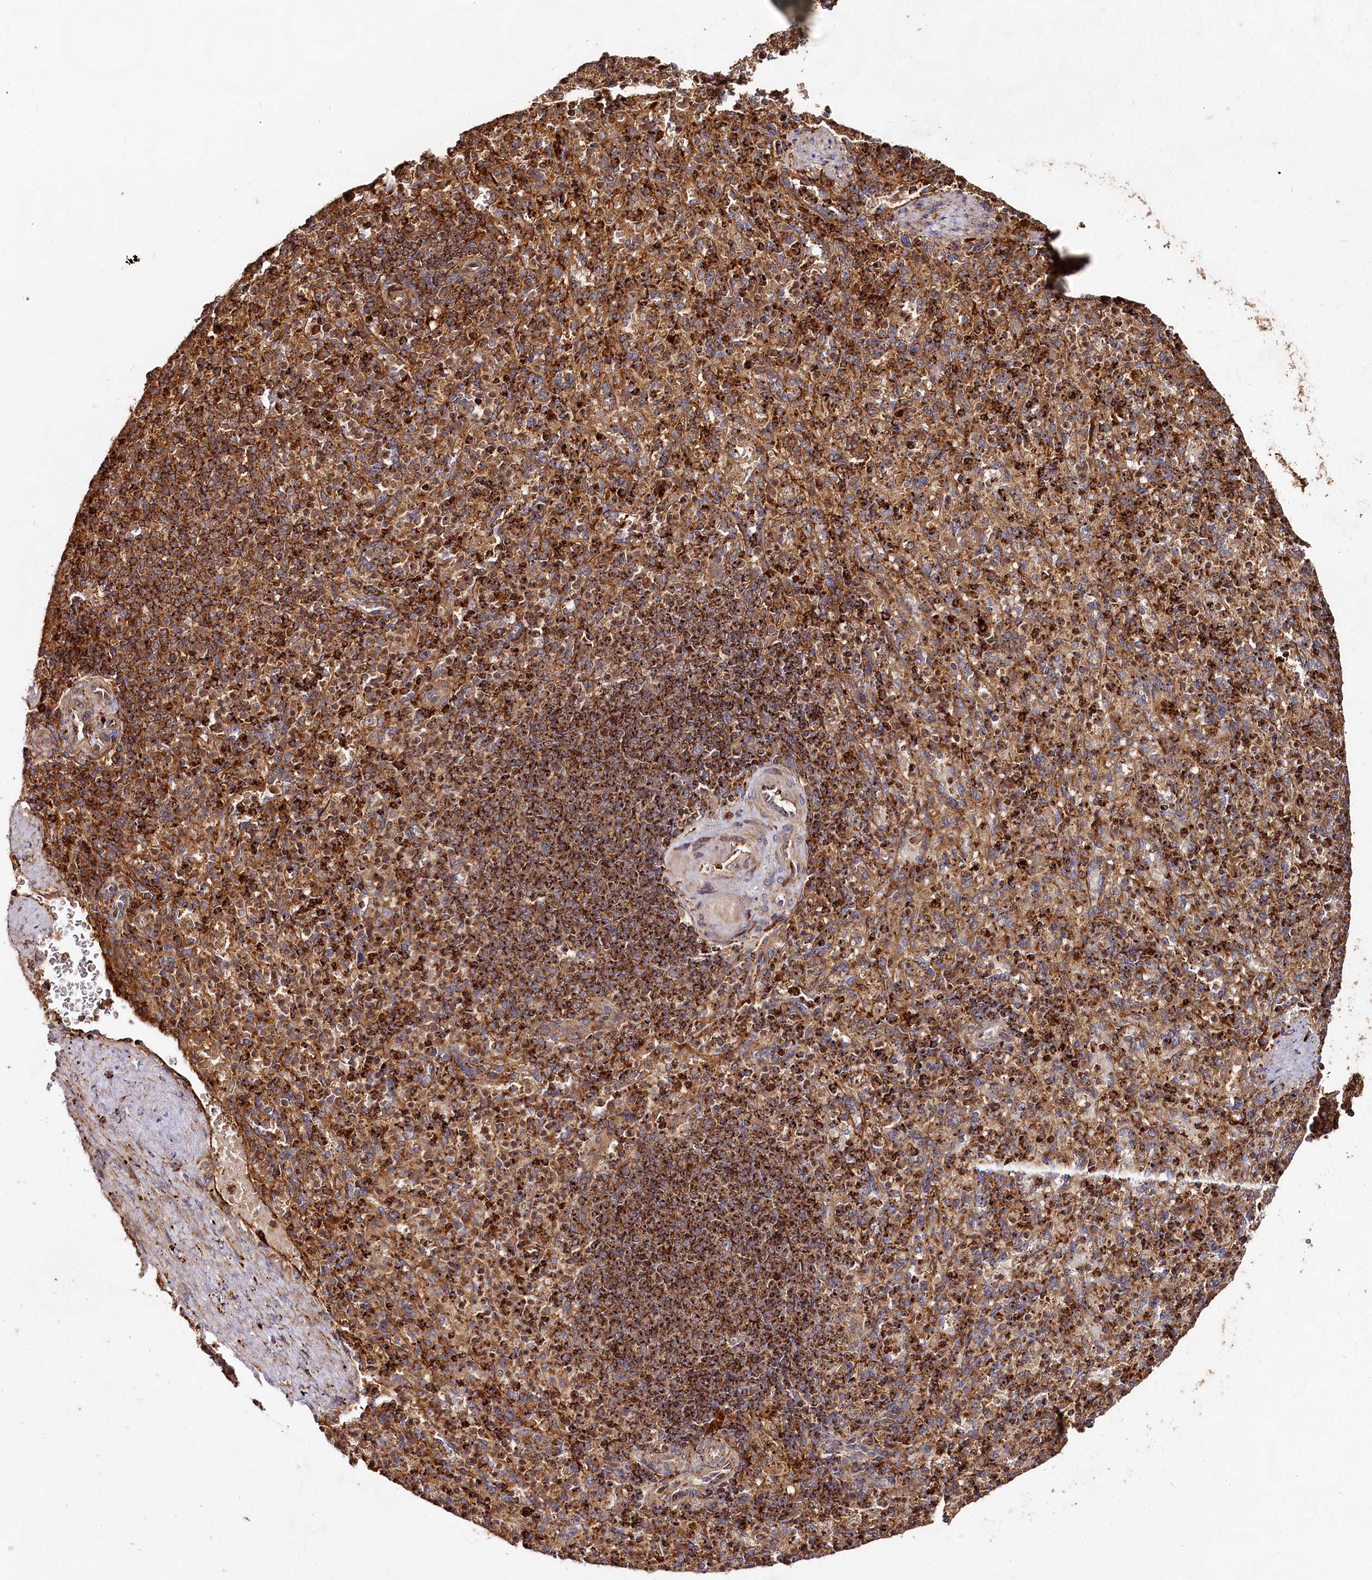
{"staining": {"intensity": "strong", "quantity": ">75%", "location": "cytoplasmic/membranous"}, "tissue": "spleen", "cell_type": "Cells in red pulp", "image_type": "normal", "snomed": [{"axis": "morphology", "description": "Normal tissue, NOS"}, {"axis": "topography", "description": "Spleen"}], "caption": "This photomicrograph shows immunohistochemistry staining of unremarkable spleen, with high strong cytoplasmic/membranous positivity in approximately >75% of cells in red pulp.", "gene": "WDR73", "patient": {"sex": "female", "age": 74}}